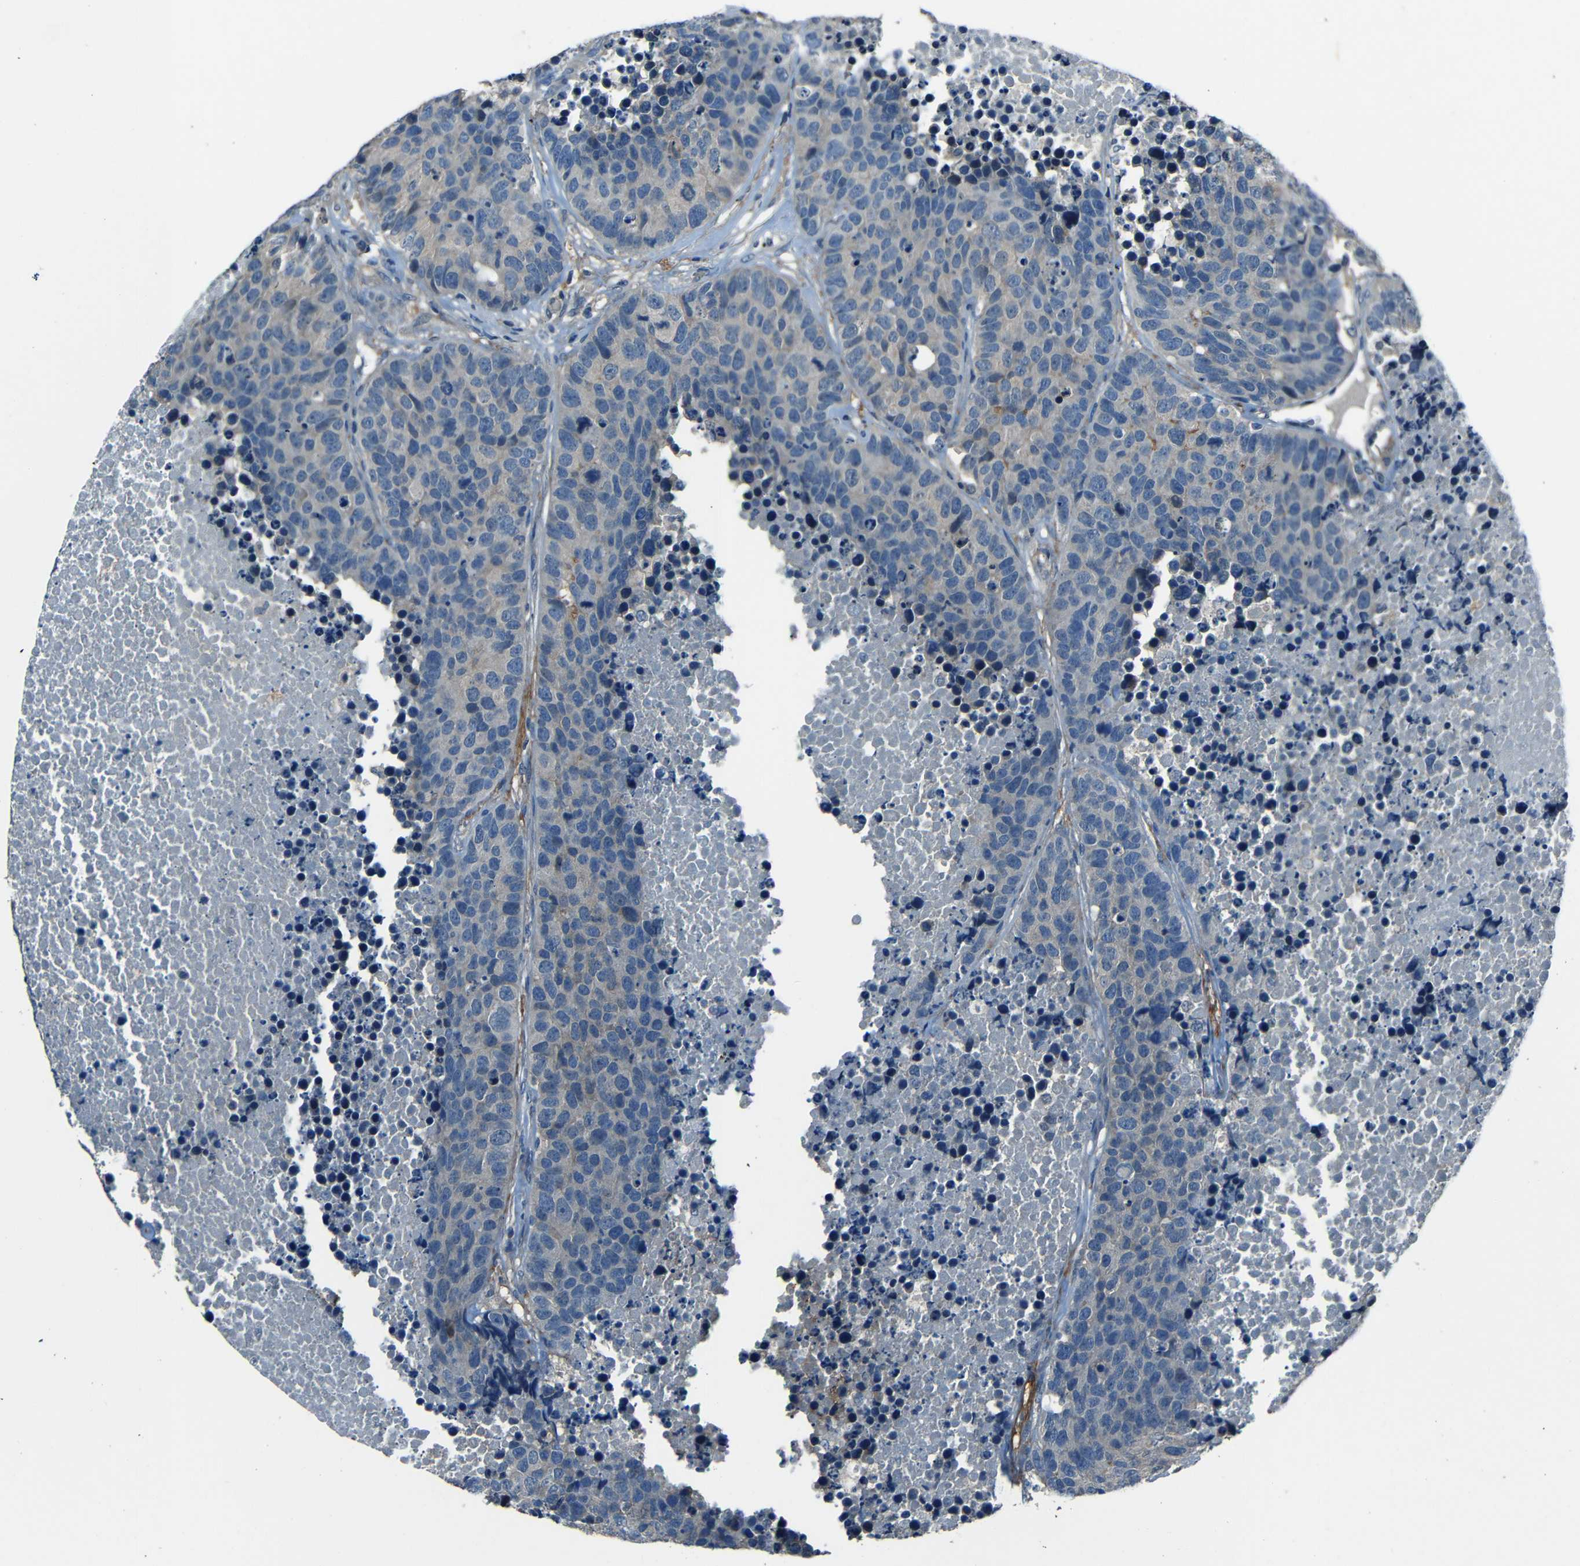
{"staining": {"intensity": "negative", "quantity": "none", "location": "none"}, "tissue": "carcinoid", "cell_type": "Tumor cells", "image_type": "cancer", "snomed": [{"axis": "morphology", "description": "Carcinoid, malignant, NOS"}, {"axis": "topography", "description": "Lung"}], "caption": "Immunohistochemistry photomicrograph of human carcinoid (malignant) stained for a protein (brown), which exhibits no positivity in tumor cells.", "gene": "SLA", "patient": {"sex": "male", "age": 60}}